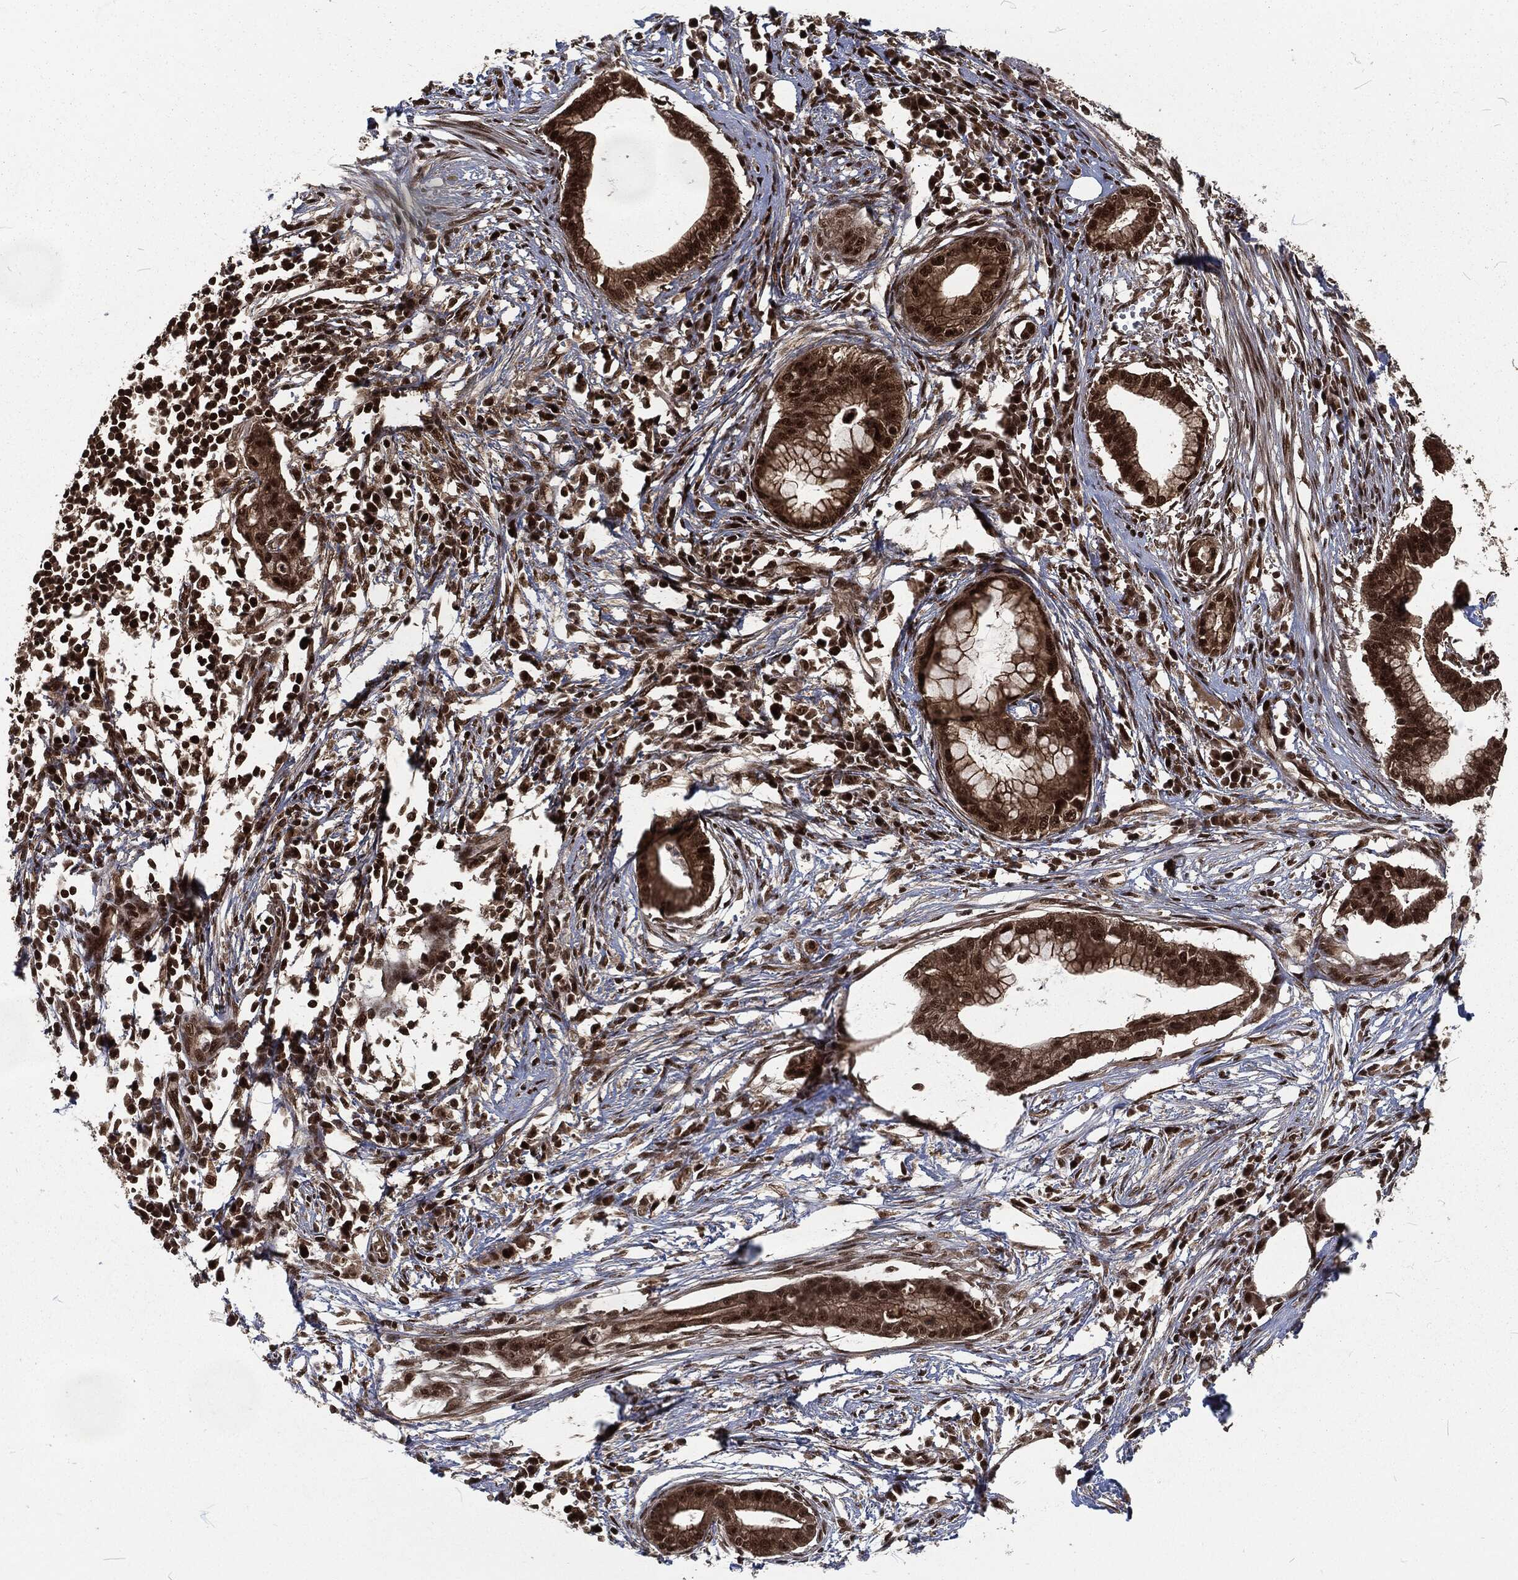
{"staining": {"intensity": "strong", "quantity": ">75%", "location": "cytoplasmic/membranous,nuclear"}, "tissue": "pancreatic cancer", "cell_type": "Tumor cells", "image_type": "cancer", "snomed": [{"axis": "morphology", "description": "Normal tissue, NOS"}, {"axis": "morphology", "description": "Adenocarcinoma, NOS"}, {"axis": "topography", "description": "Pancreas"}], "caption": "A photomicrograph of human pancreatic cancer (adenocarcinoma) stained for a protein shows strong cytoplasmic/membranous and nuclear brown staining in tumor cells.", "gene": "NGRN", "patient": {"sex": "female", "age": 58}}